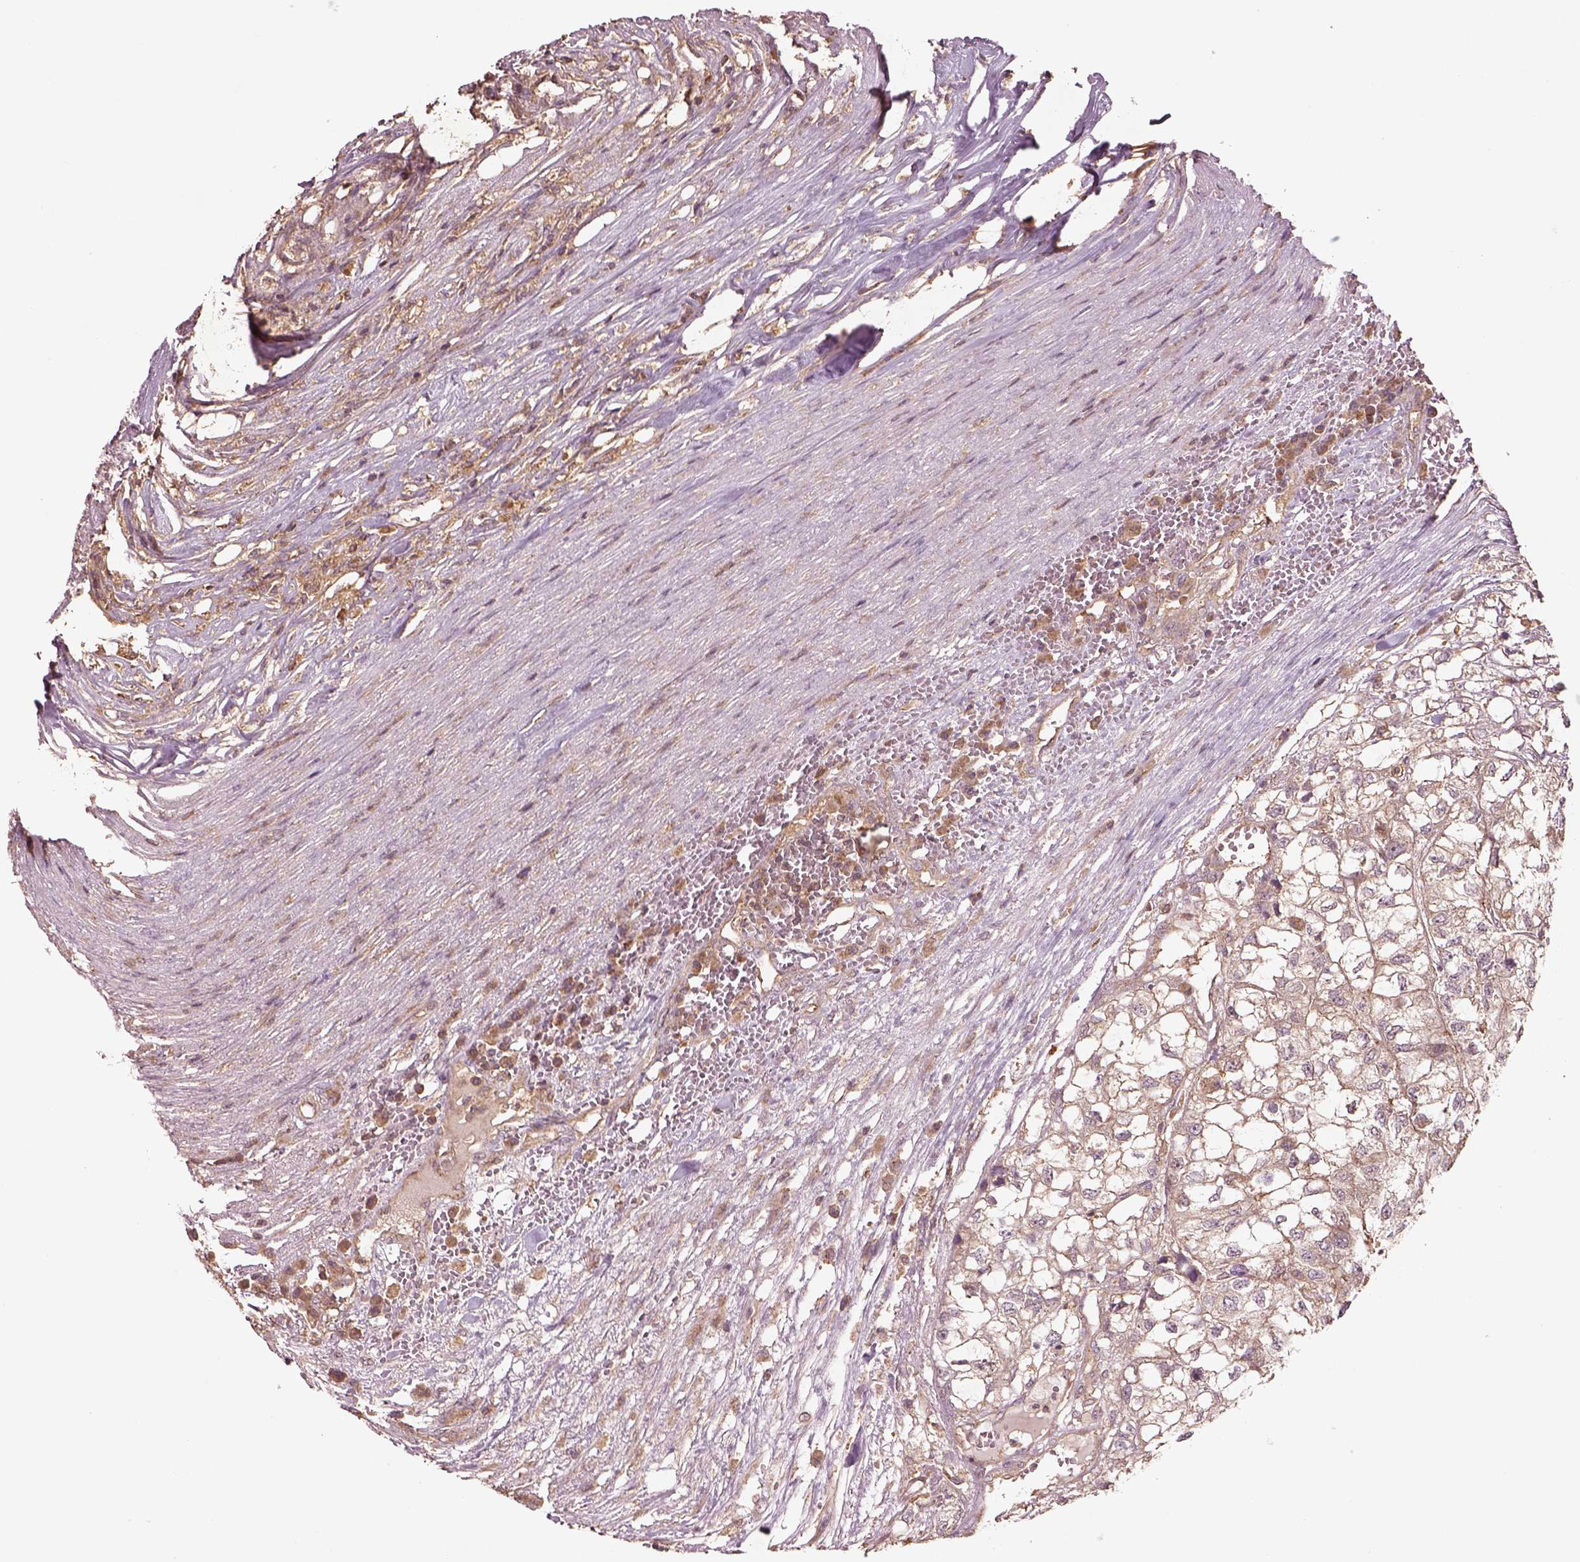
{"staining": {"intensity": "weak", "quantity": ">75%", "location": "cytoplasmic/membranous"}, "tissue": "renal cancer", "cell_type": "Tumor cells", "image_type": "cancer", "snomed": [{"axis": "morphology", "description": "Adenocarcinoma, NOS"}, {"axis": "topography", "description": "Kidney"}], "caption": "Weak cytoplasmic/membranous protein expression is appreciated in about >75% of tumor cells in adenocarcinoma (renal).", "gene": "TRADD", "patient": {"sex": "male", "age": 56}}